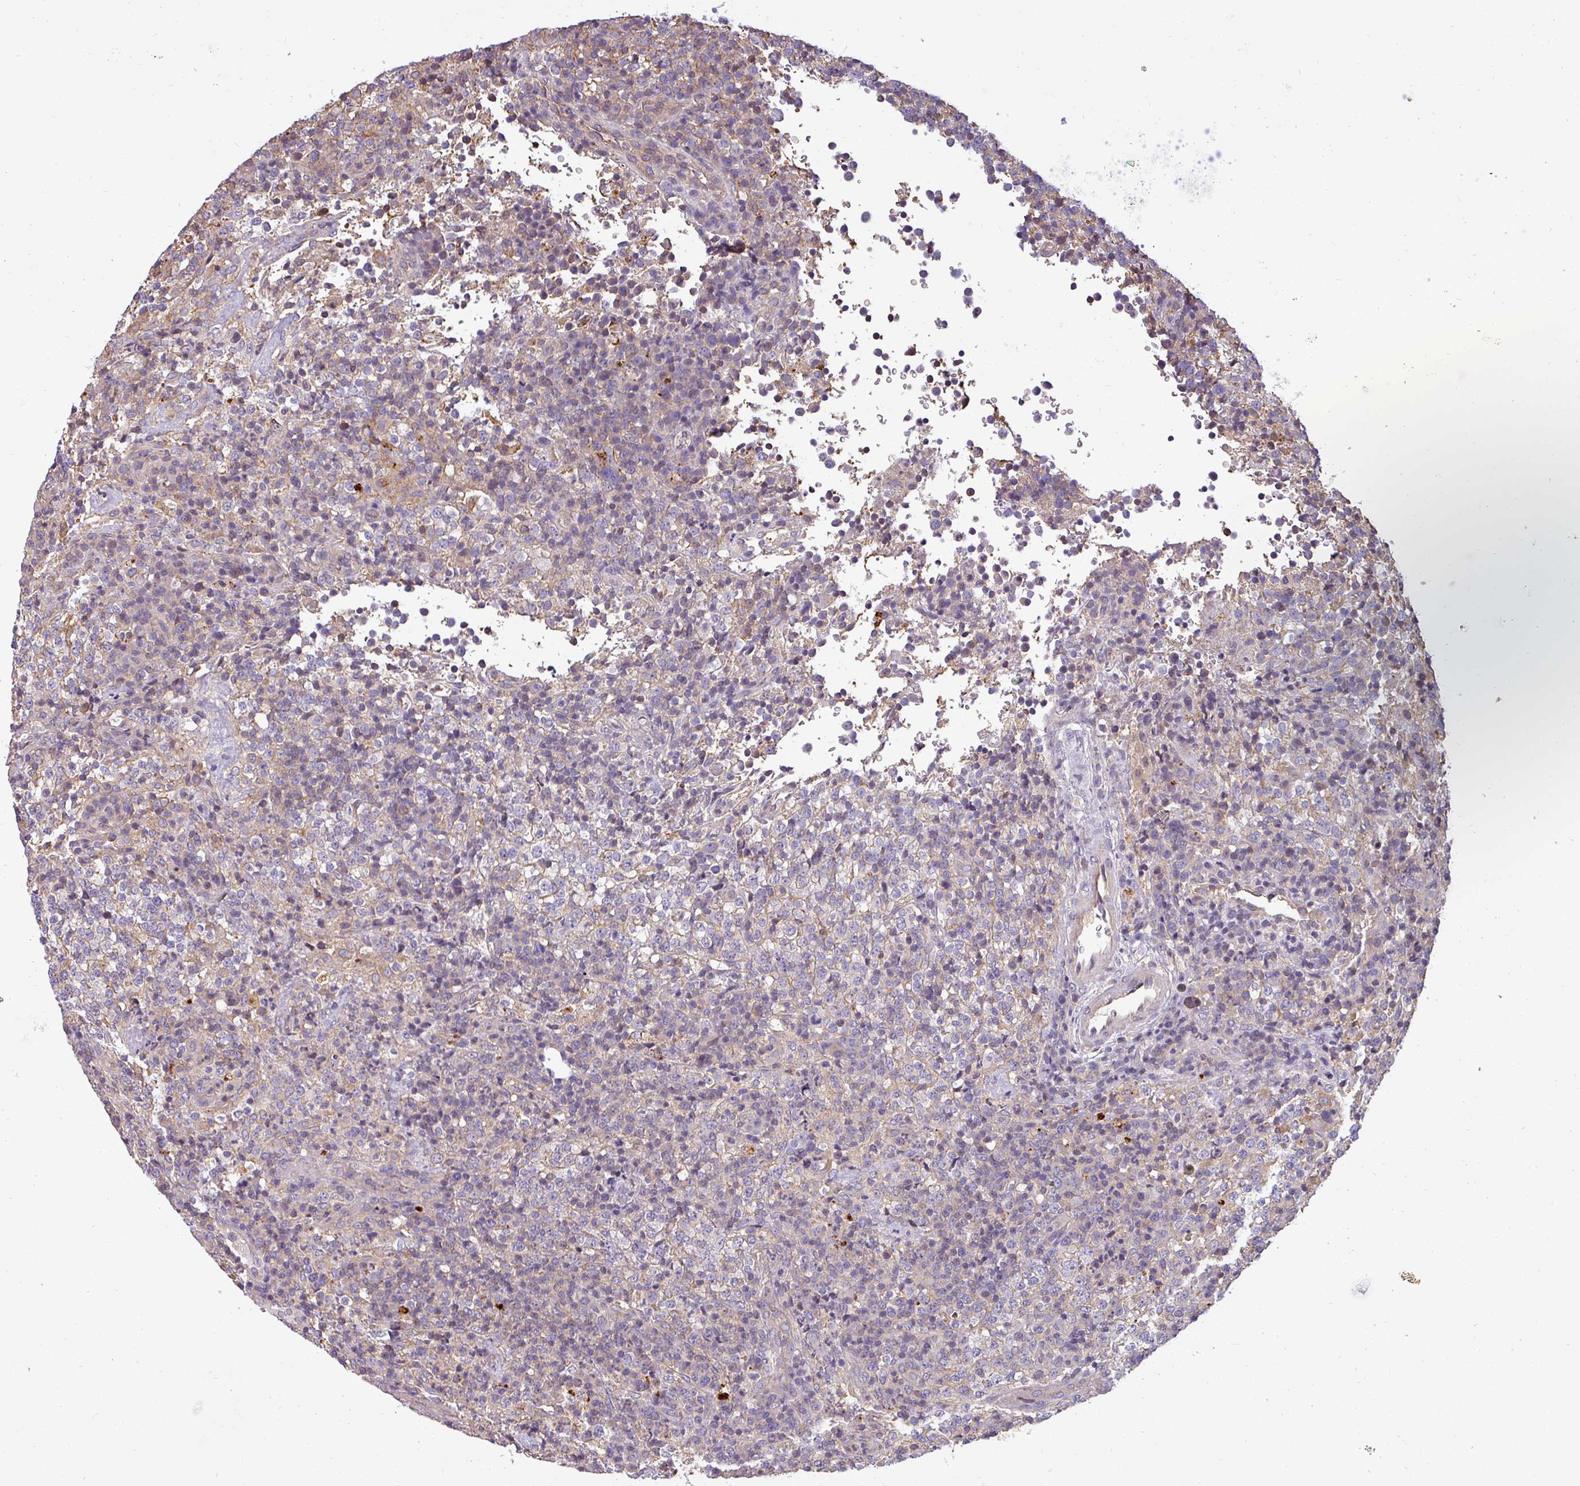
{"staining": {"intensity": "negative", "quantity": "none", "location": "none"}, "tissue": "lymphoma", "cell_type": "Tumor cells", "image_type": "cancer", "snomed": [{"axis": "morphology", "description": "Malignant lymphoma, non-Hodgkin's type, High grade"}, {"axis": "topography", "description": "Lymph node"}], "caption": "Immunohistochemistry (IHC) histopathology image of neoplastic tissue: malignant lymphoma, non-Hodgkin's type (high-grade) stained with DAB shows no significant protein staining in tumor cells.", "gene": "ZNF835", "patient": {"sex": "male", "age": 54}}